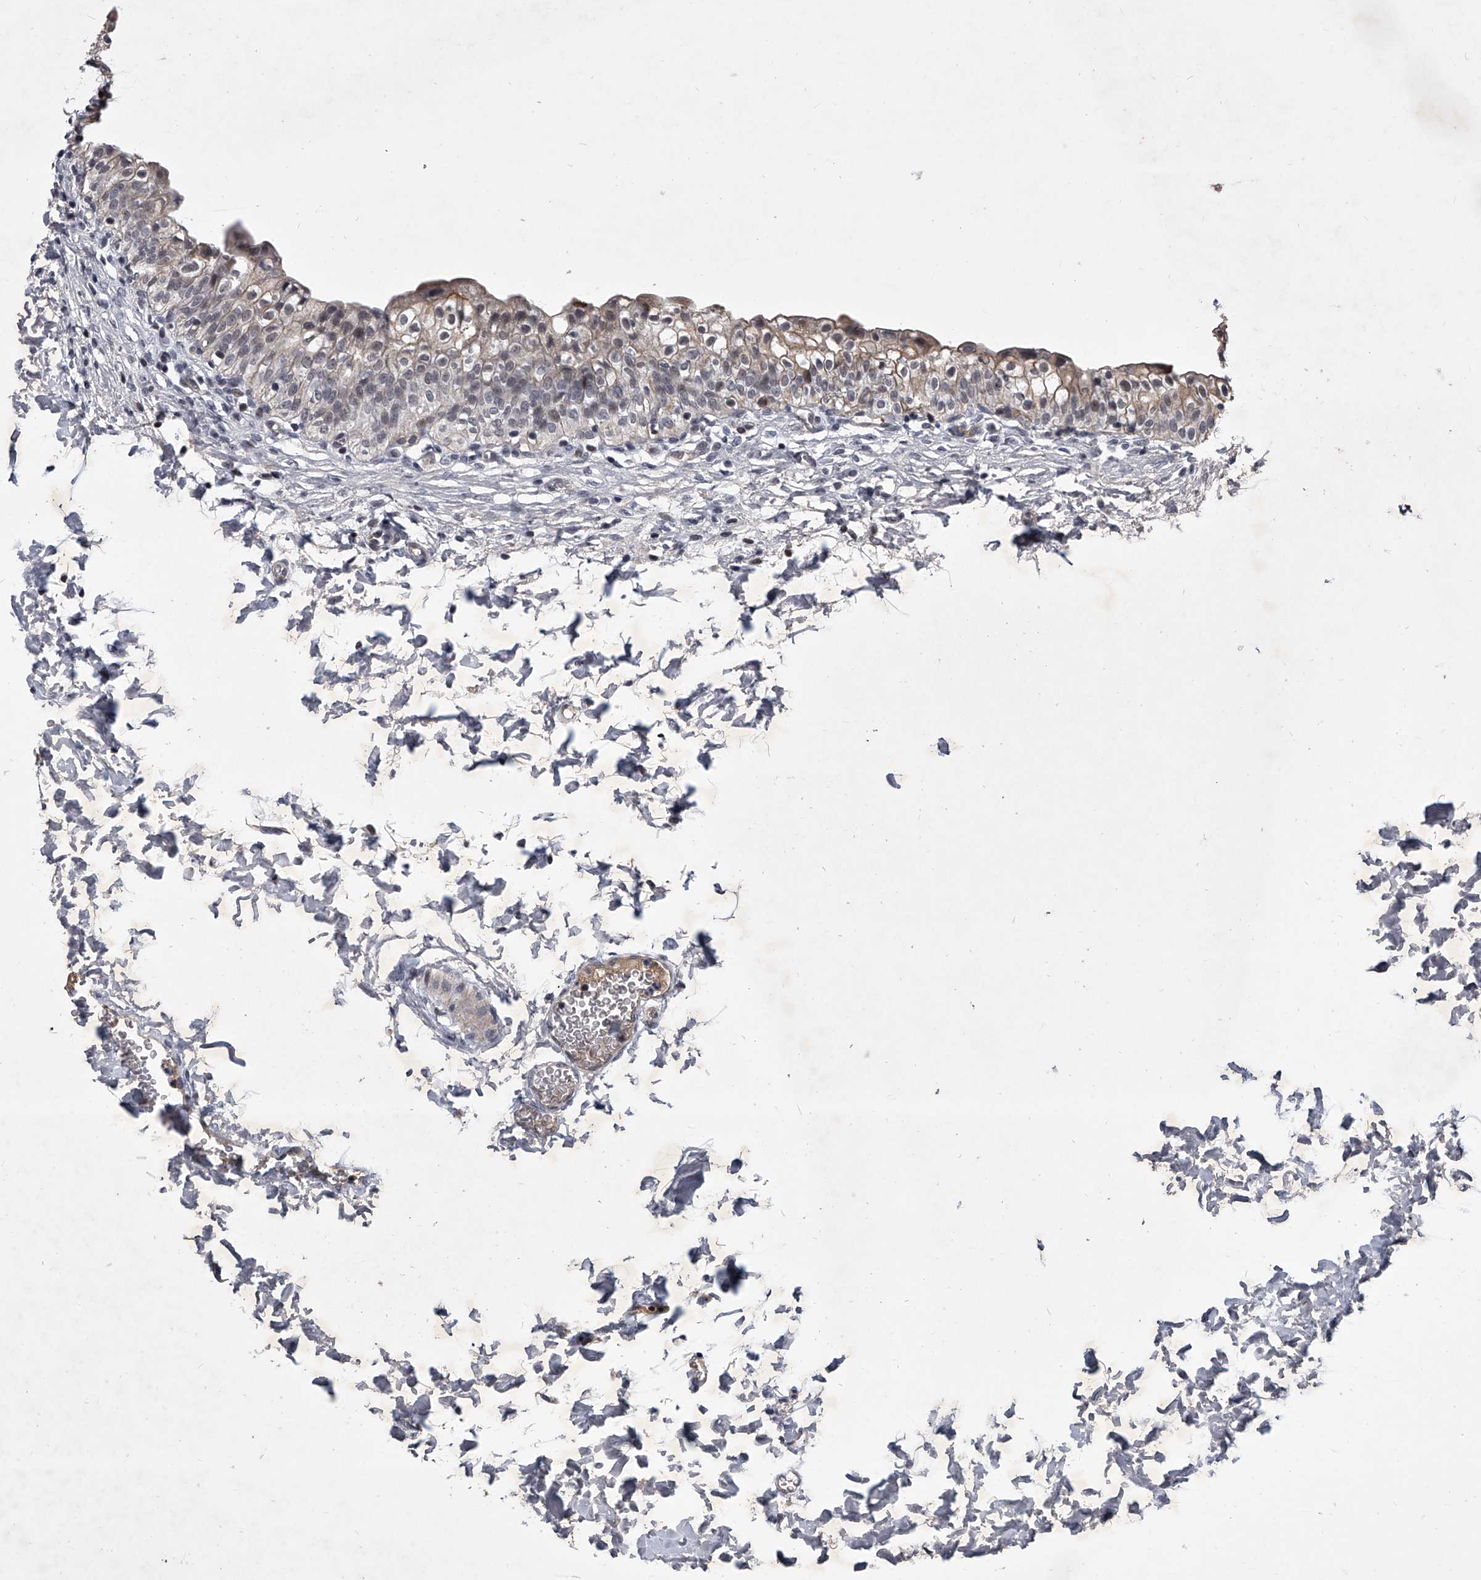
{"staining": {"intensity": "moderate", "quantity": "<25%", "location": "cytoplasmic/membranous"}, "tissue": "urinary bladder", "cell_type": "Urothelial cells", "image_type": "normal", "snomed": [{"axis": "morphology", "description": "Normal tissue, NOS"}, {"axis": "topography", "description": "Urinary bladder"}], "caption": "Urothelial cells show low levels of moderate cytoplasmic/membranous expression in approximately <25% of cells in unremarkable urinary bladder.", "gene": "ZNF76", "patient": {"sex": "male", "age": 55}}